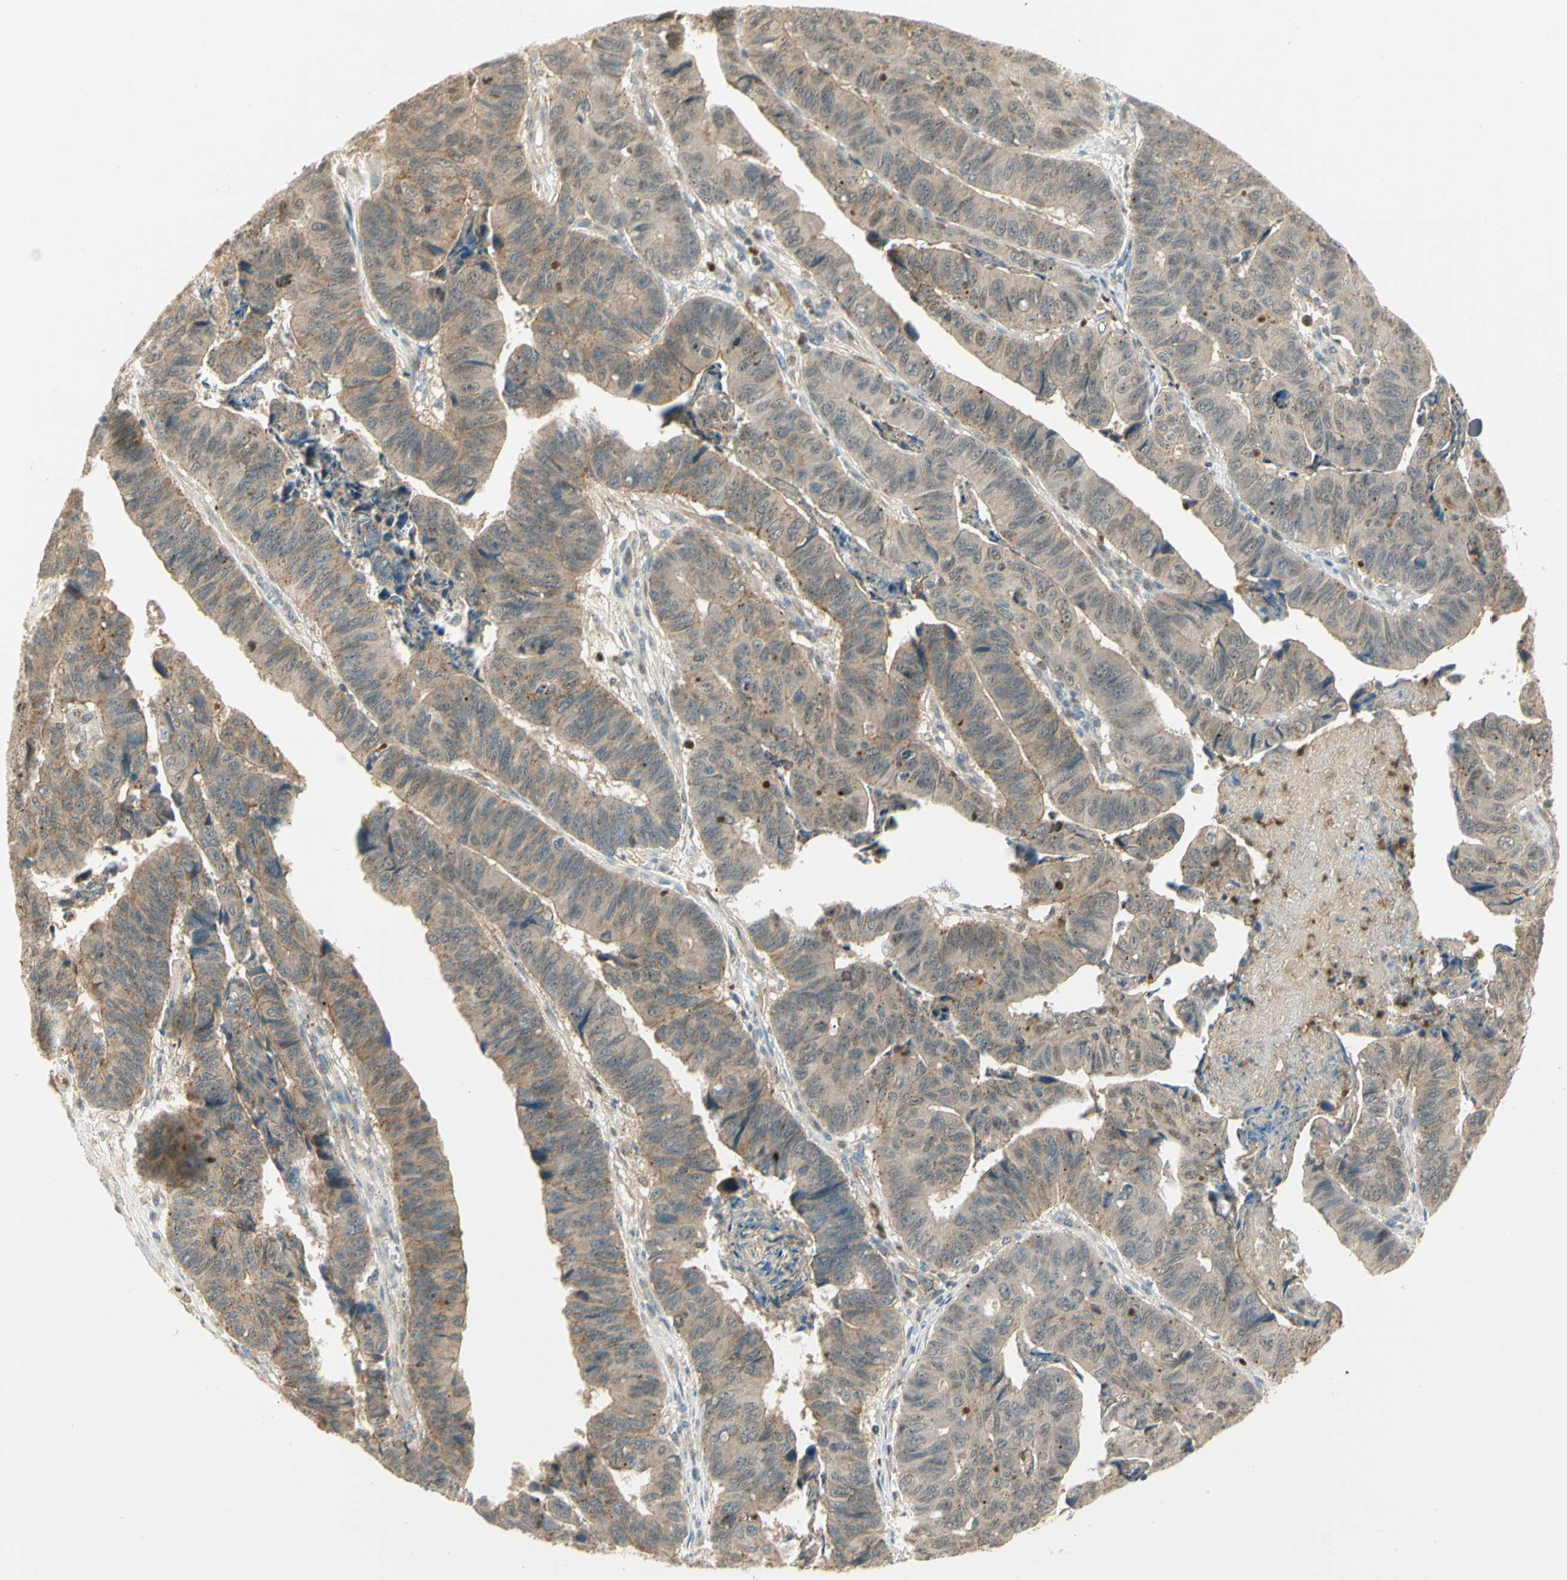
{"staining": {"intensity": "weak", "quantity": ">75%", "location": "cytoplasmic/membranous"}, "tissue": "stomach cancer", "cell_type": "Tumor cells", "image_type": "cancer", "snomed": [{"axis": "morphology", "description": "Adenocarcinoma, NOS"}, {"axis": "topography", "description": "Stomach, lower"}], "caption": "Immunohistochemistry image of stomach cancer (adenocarcinoma) stained for a protein (brown), which shows low levels of weak cytoplasmic/membranous expression in approximately >75% of tumor cells.", "gene": "LTA4H", "patient": {"sex": "male", "age": 77}}